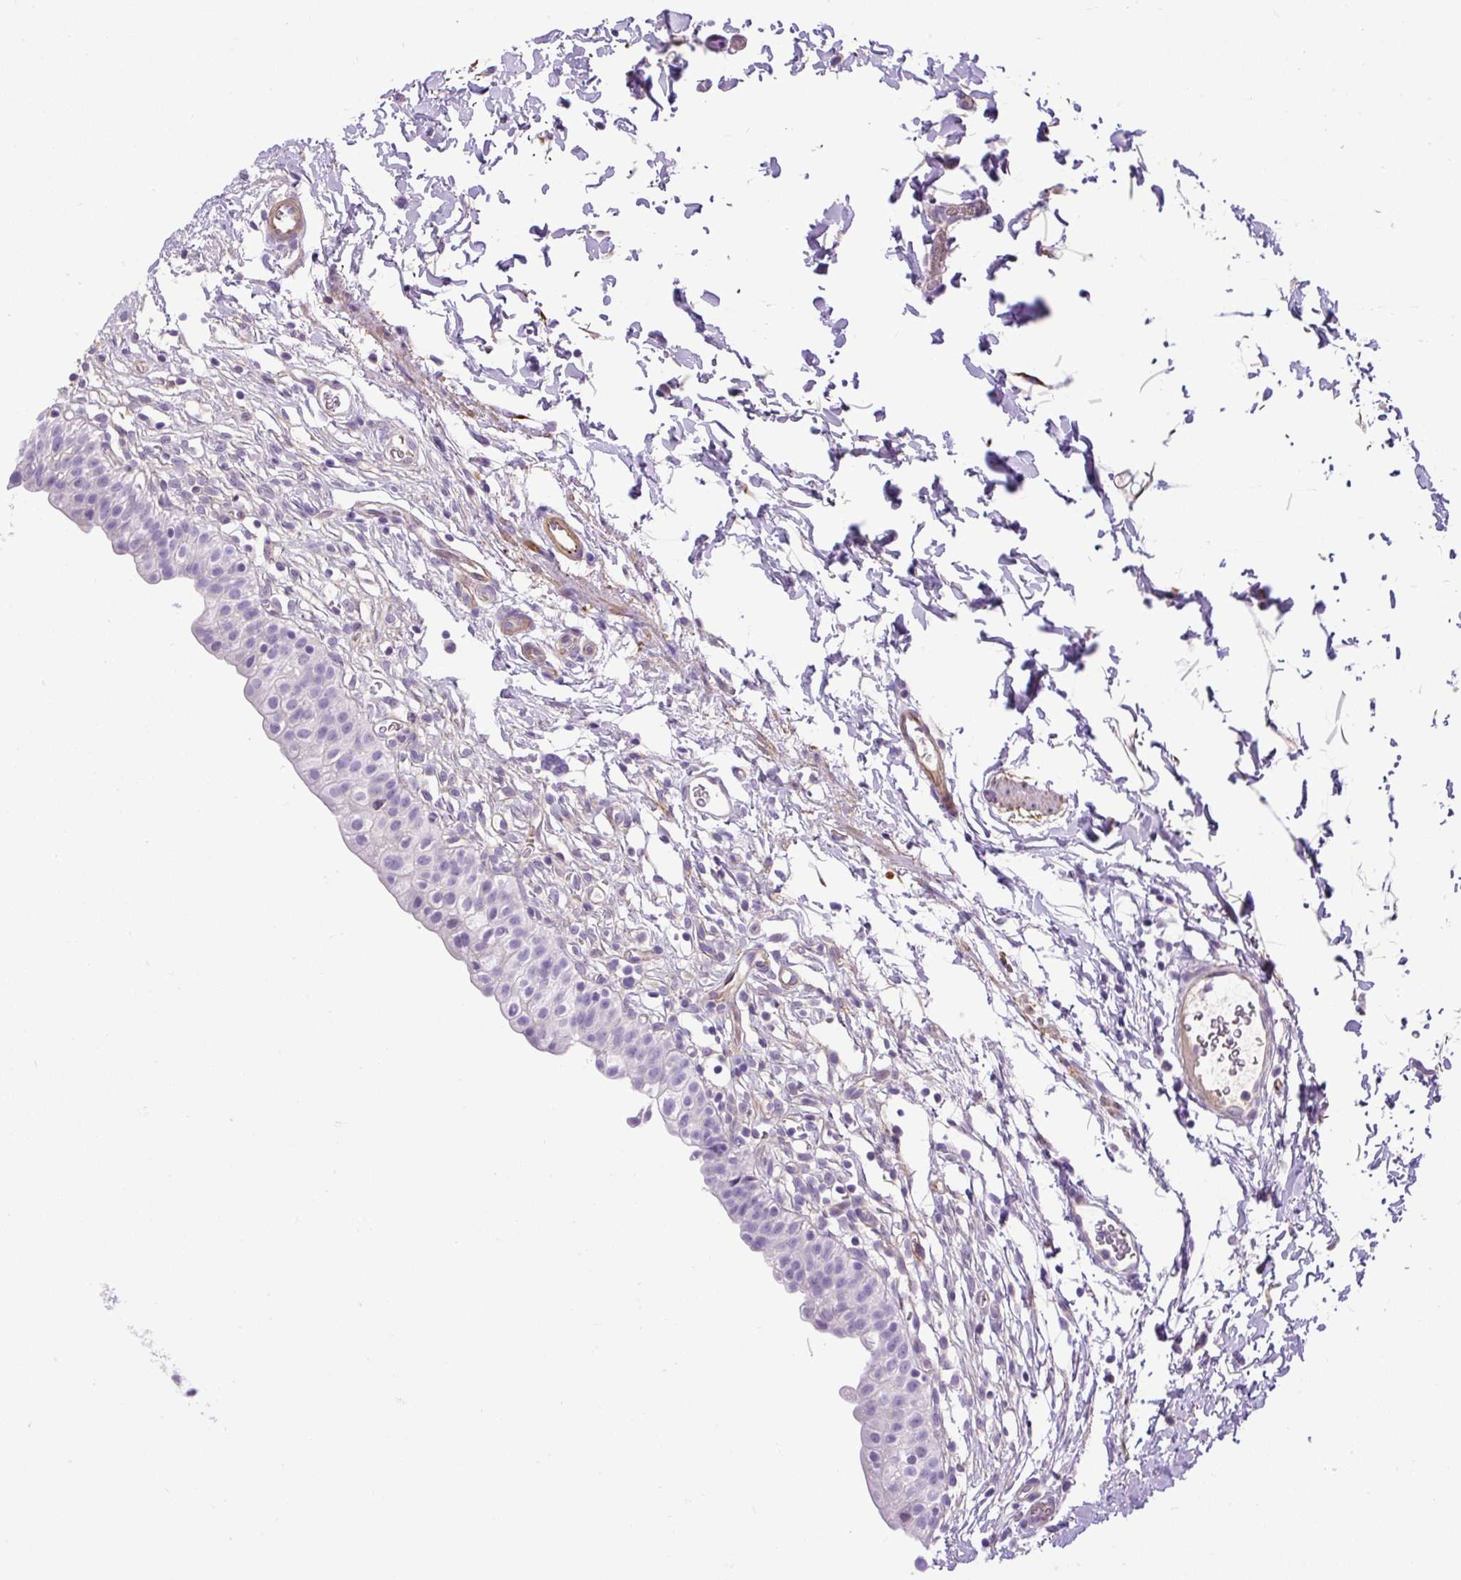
{"staining": {"intensity": "weak", "quantity": "<25%", "location": "cytoplasmic/membranous"}, "tissue": "urinary bladder", "cell_type": "Urothelial cells", "image_type": "normal", "snomed": [{"axis": "morphology", "description": "Normal tissue, NOS"}, {"axis": "topography", "description": "Urinary bladder"}, {"axis": "topography", "description": "Peripheral nerve tissue"}], "caption": "This is a image of immunohistochemistry staining of benign urinary bladder, which shows no expression in urothelial cells. The staining is performed using DAB (3,3'-diaminobenzidine) brown chromogen with nuclei counter-stained in using hematoxylin.", "gene": "VWA7", "patient": {"sex": "male", "age": 55}}